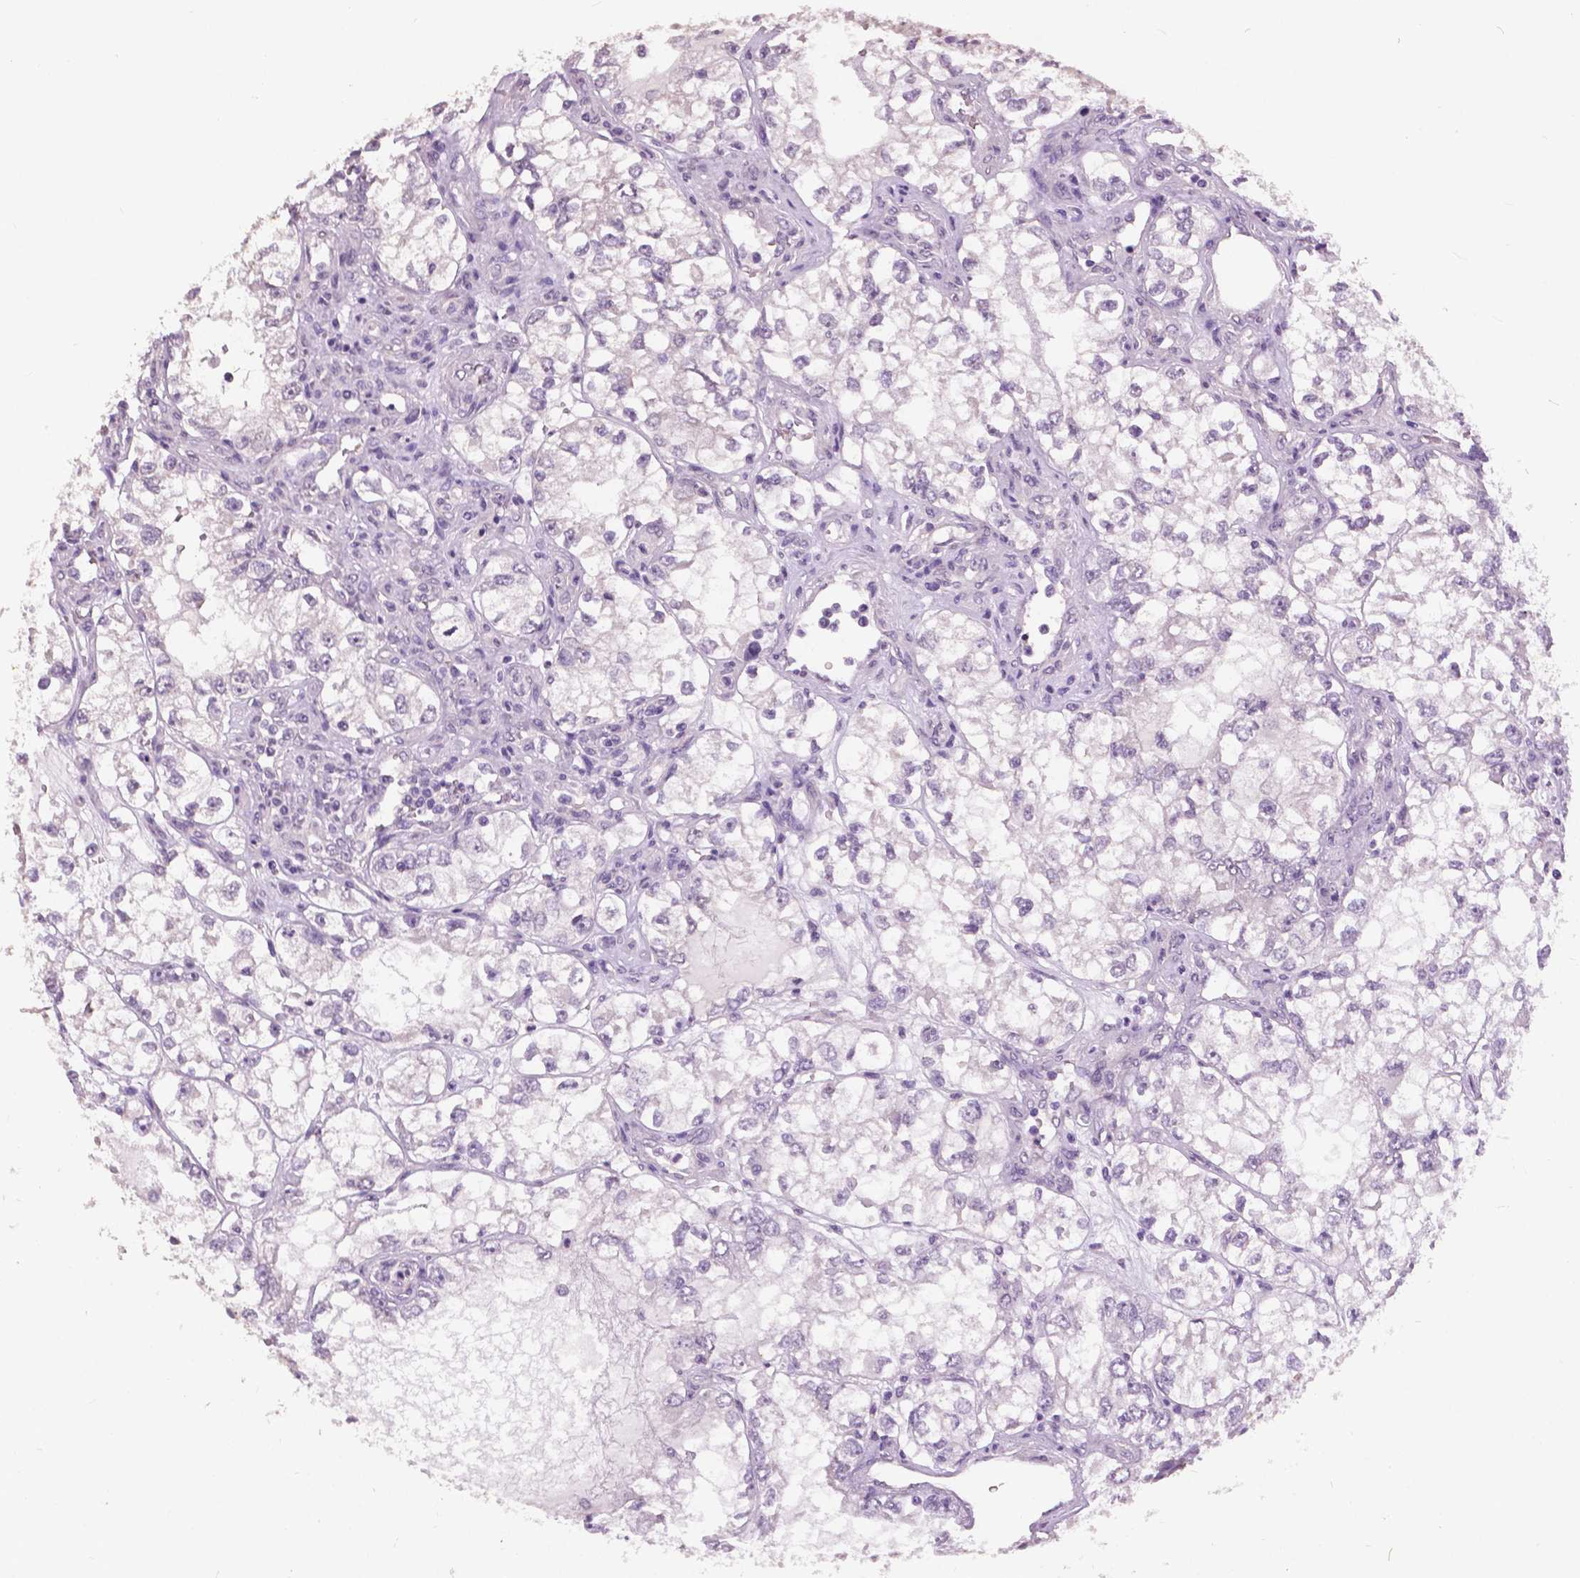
{"staining": {"intensity": "negative", "quantity": "none", "location": "none"}, "tissue": "renal cancer", "cell_type": "Tumor cells", "image_type": "cancer", "snomed": [{"axis": "morphology", "description": "Adenocarcinoma, NOS"}, {"axis": "topography", "description": "Kidney"}], "caption": "This is an immunohistochemistry (IHC) photomicrograph of renal adenocarcinoma. There is no positivity in tumor cells.", "gene": "GRIN2A", "patient": {"sex": "female", "age": 59}}